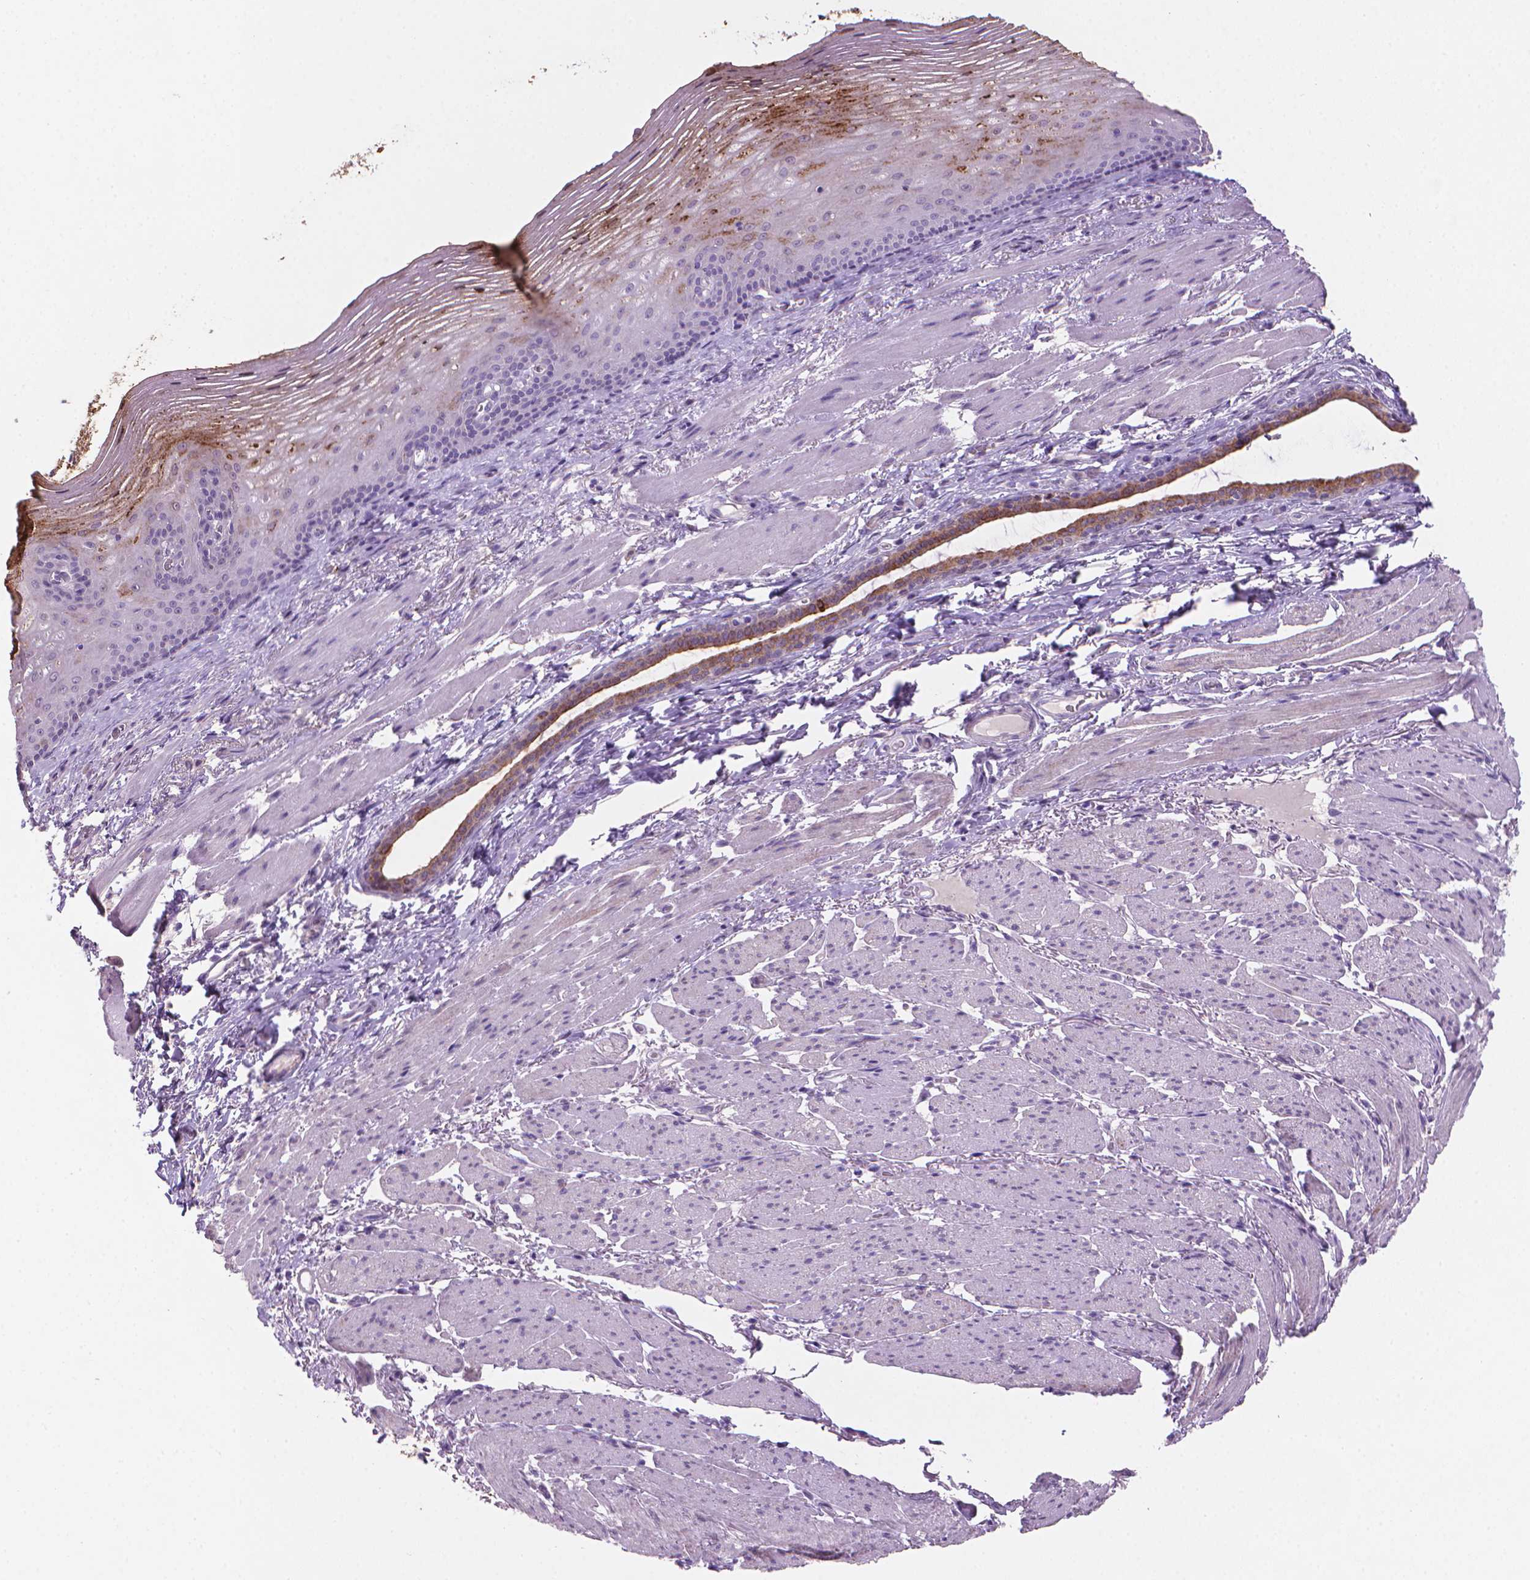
{"staining": {"intensity": "moderate", "quantity": "25%-75%", "location": "cytoplasmic/membranous"}, "tissue": "esophagus", "cell_type": "Squamous epithelial cells", "image_type": "normal", "snomed": [{"axis": "morphology", "description": "Normal tissue, NOS"}, {"axis": "topography", "description": "Esophagus"}], "caption": "This histopathology image shows immunohistochemistry (IHC) staining of unremarkable esophagus, with medium moderate cytoplasmic/membranous positivity in approximately 25%-75% of squamous epithelial cells.", "gene": "MUC1", "patient": {"sex": "male", "age": 76}}